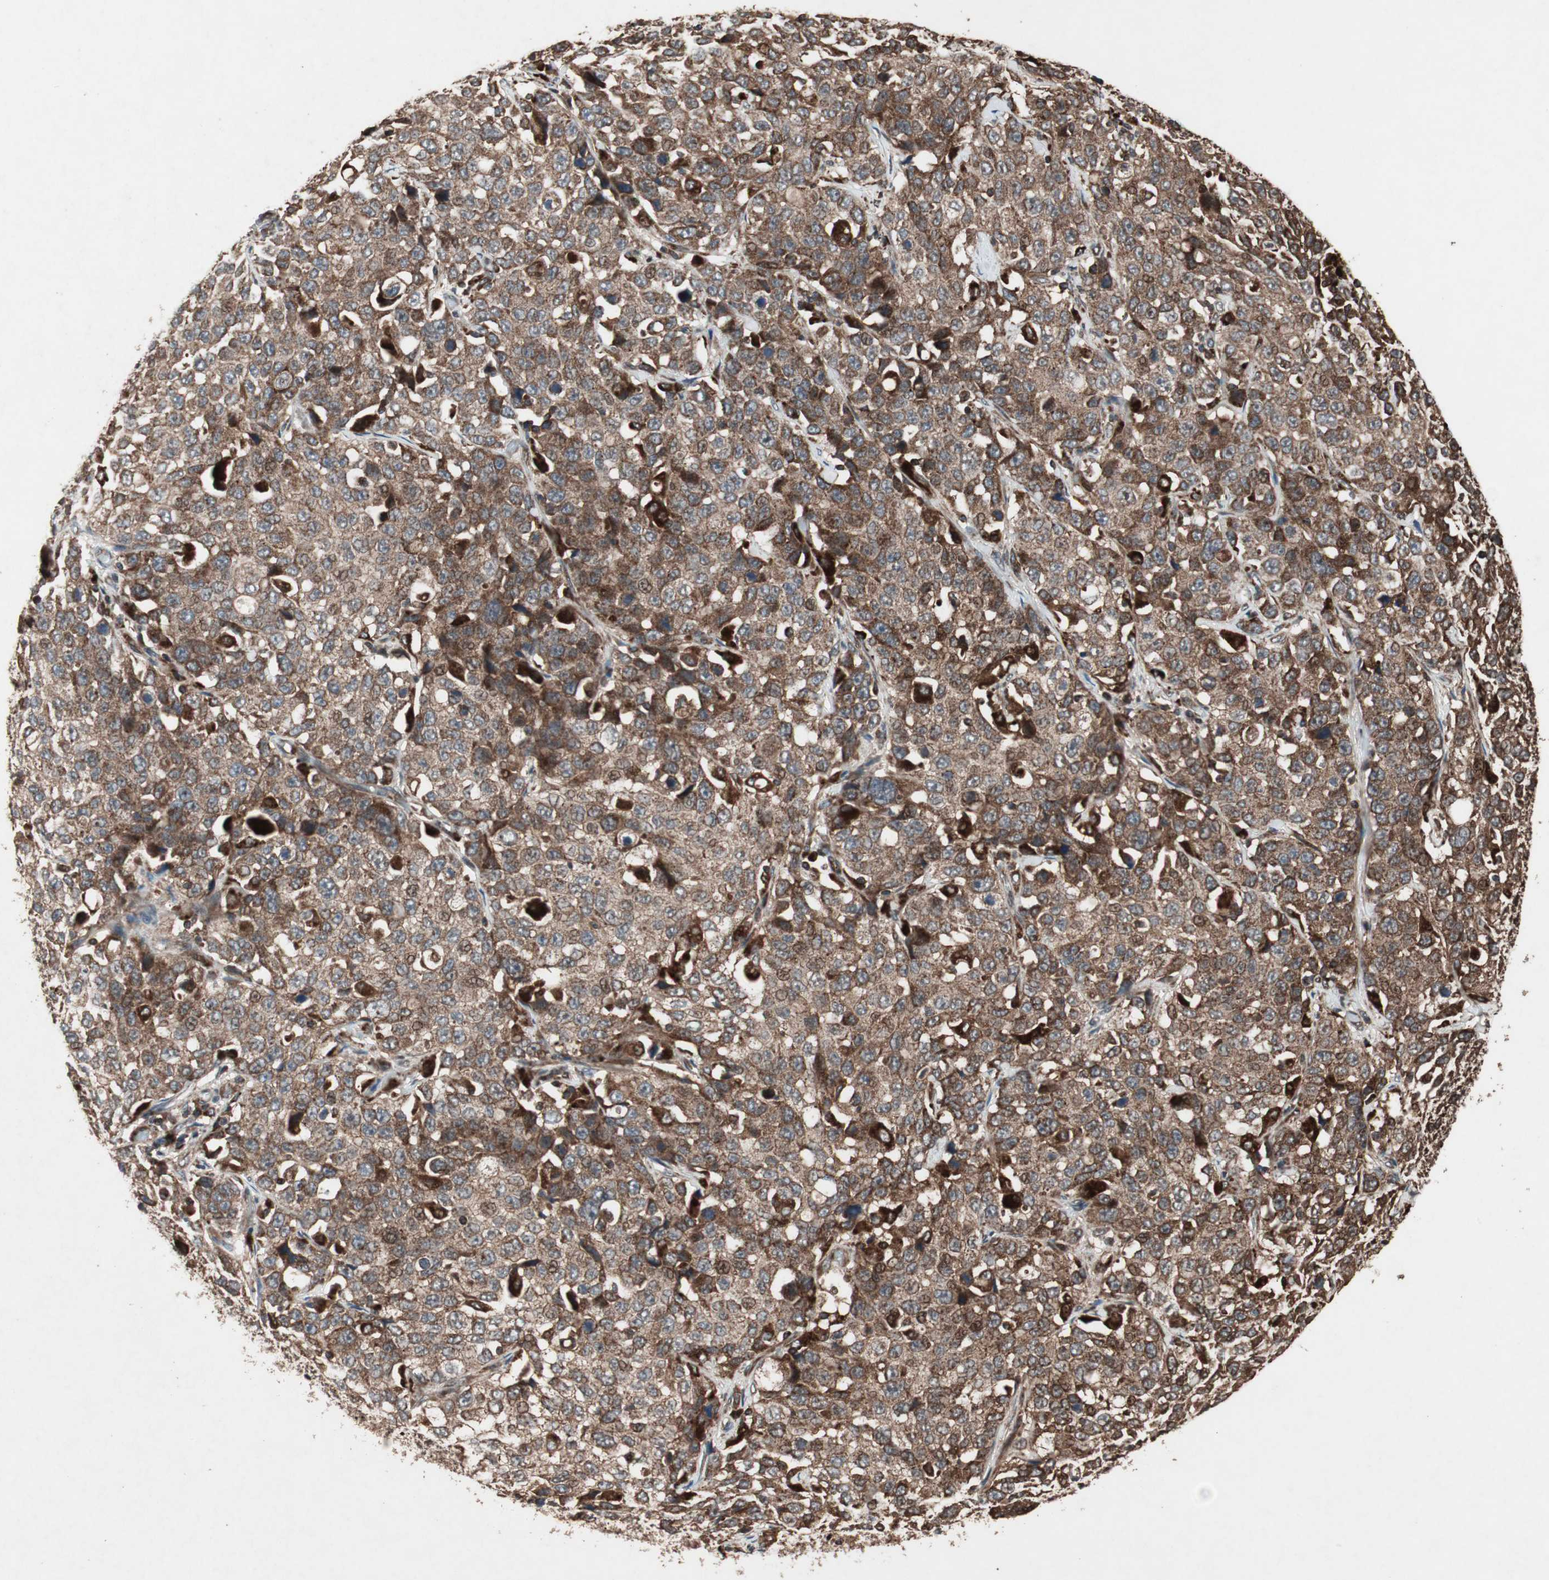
{"staining": {"intensity": "strong", "quantity": ">75%", "location": "cytoplasmic/membranous"}, "tissue": "stomach cancer", "cell_type": "Tumor cells", "image_type": "cancer", "snomed": [{"axis": "morphology", "description": "Normal tissue, NOS"}, {"axis": "morphology", "description": "Adenocarcinoma, NOS"}, {"axis": "topography", "description": "Stomach"}], "caption": "Immunohistochemistry (DAB (3,3'-diaminobenzidine)) staining of stomach cancer (adenocarcinoma) demonstrates strong cytoplasmic/membranous protein expression in about >75% of tumor cells.", "gene": "RAB1A", "patient": {"sex": "male", "age": 48}}